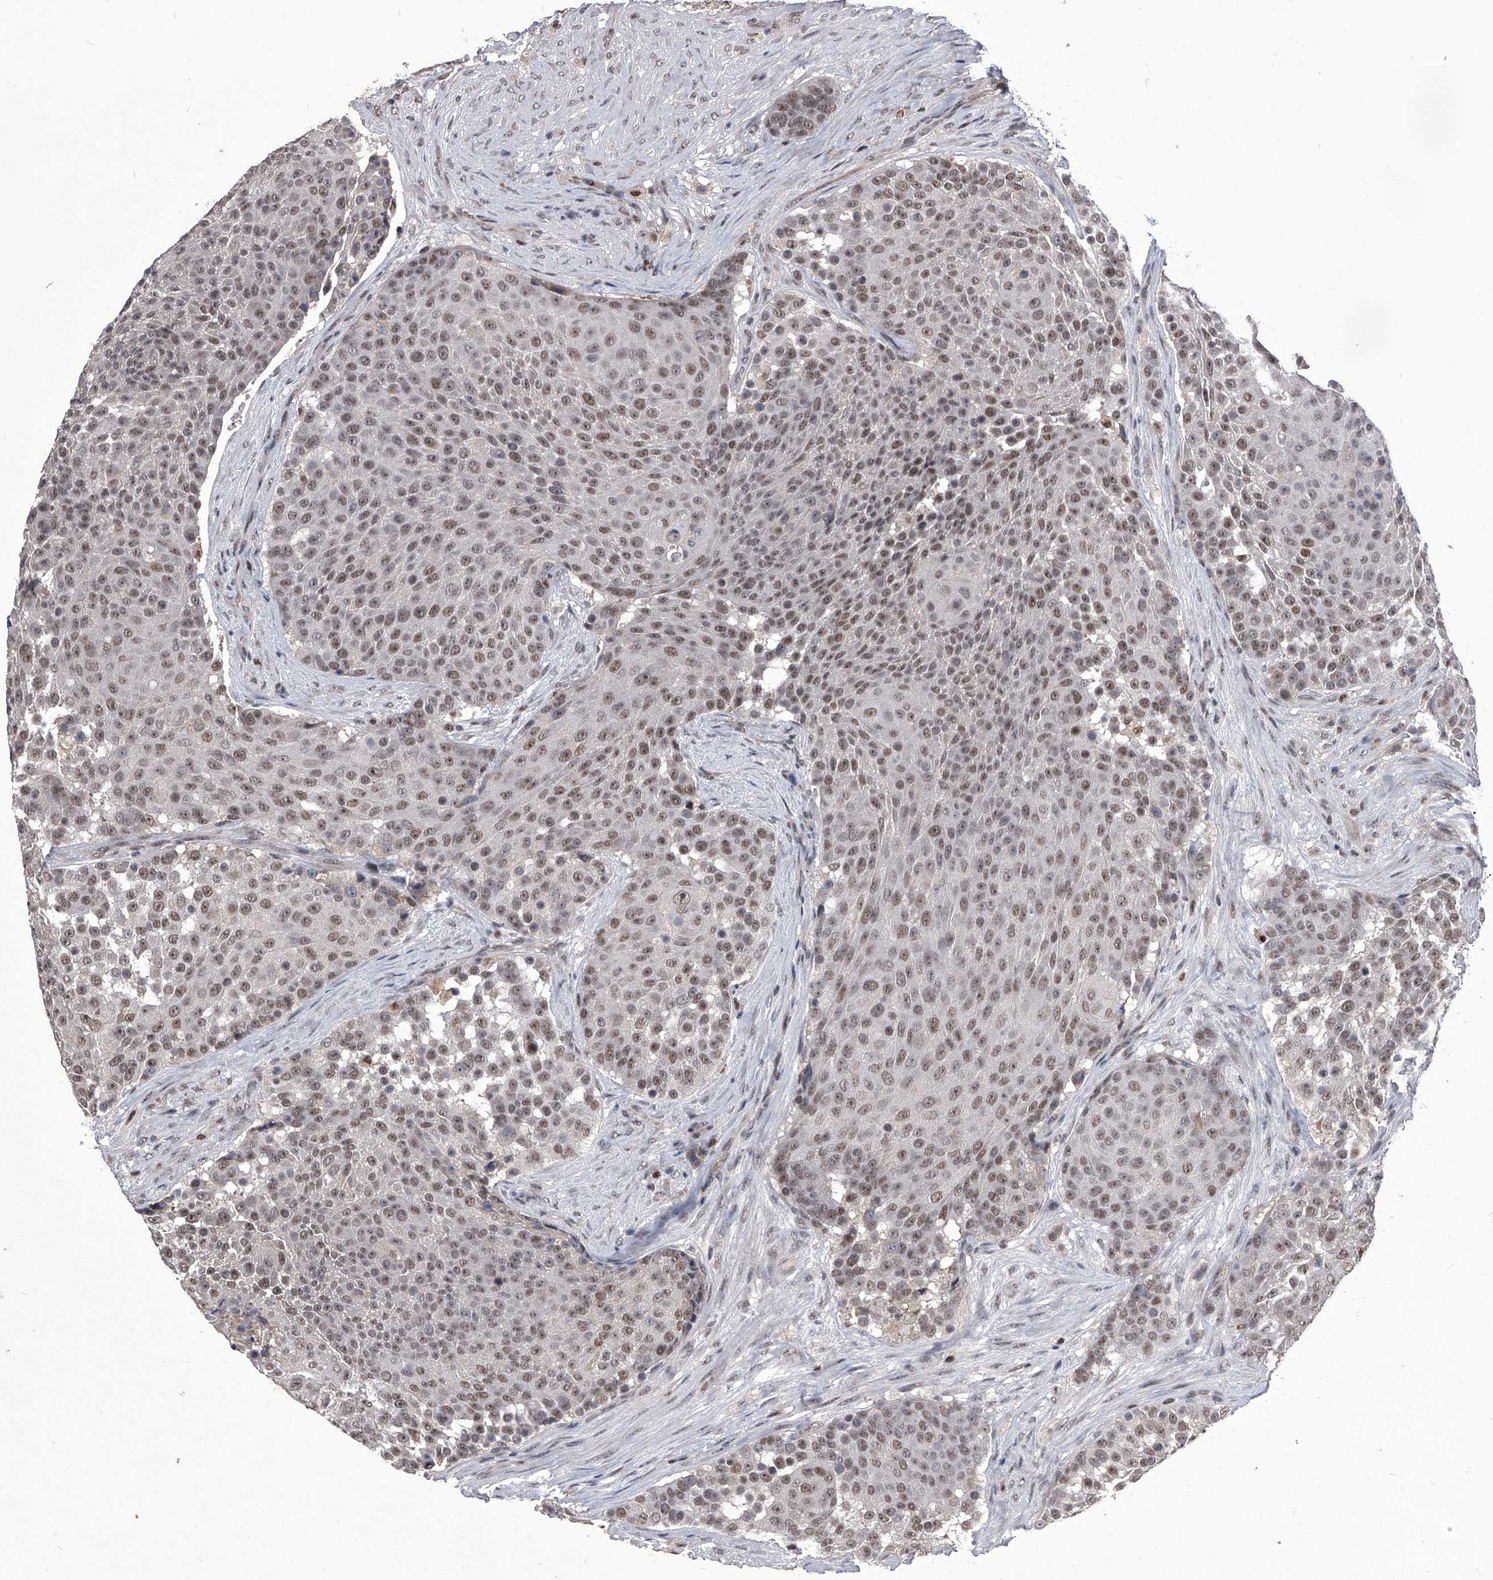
{"staining": {"intensity": "weak", "quantity": ">75%", "location": "nuclear"}, "tissue": "urothelial cancer", "cell_type": "Tumor cells", "image_type": "cancer", "snomed": [{"axis": "morphology", "description": "Urothelial carcinoma, High grade"}, {"axis": "topography", "description": "Urinary bladder"}], "caption": "Immunohistochemistry micrograph of neoplastic tissue: urothelial cancer stained using IHC exhibits low levels of weak protein expression localized specifically in the nuclear of tumor cells, appearing as a nuclear brown color.", "gene": "CMTR1", "patient": {"sex": "female", "age": 63}}